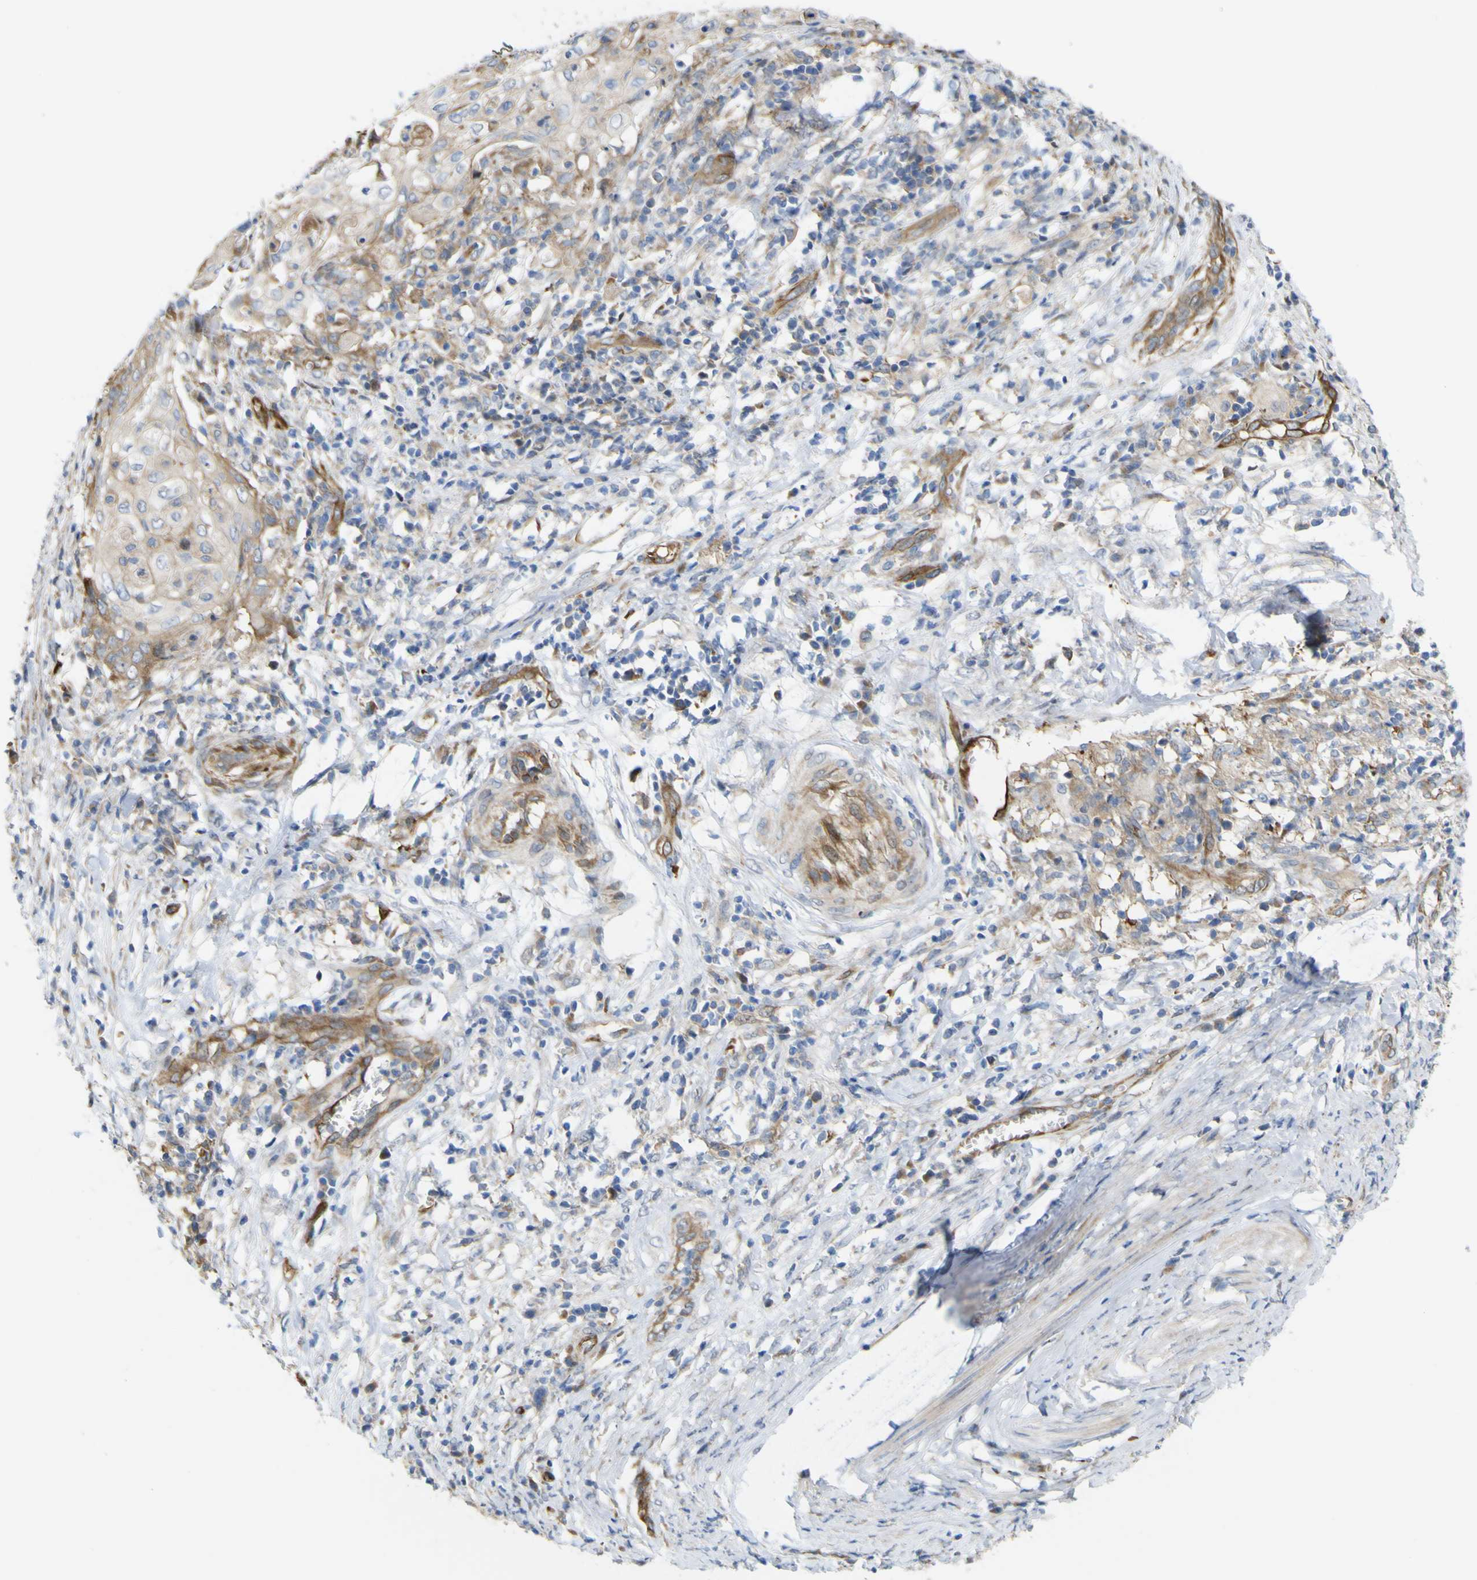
{"staining": {"intensity": "moderate", "quantity": "25%-75%", "location": "cytoplasmic/membranous"}, "tissue": "cervical cancer", "cell_type": "Tumor cells", "image_type": "cancer", "snomed": [{"axis": "morphology", "description": "Squamous cell carcinoma, NOS"}, {"axis": "topography", "description": "Cervix"}], "caption": "Tumor cells exhibit moderate cytoplasmic/membranous expression in about 25%-75% of cells in squamous cell carcinoma (cervical).", "gene": "JPH1", "patient": {"sex": "female", "age": 39}}